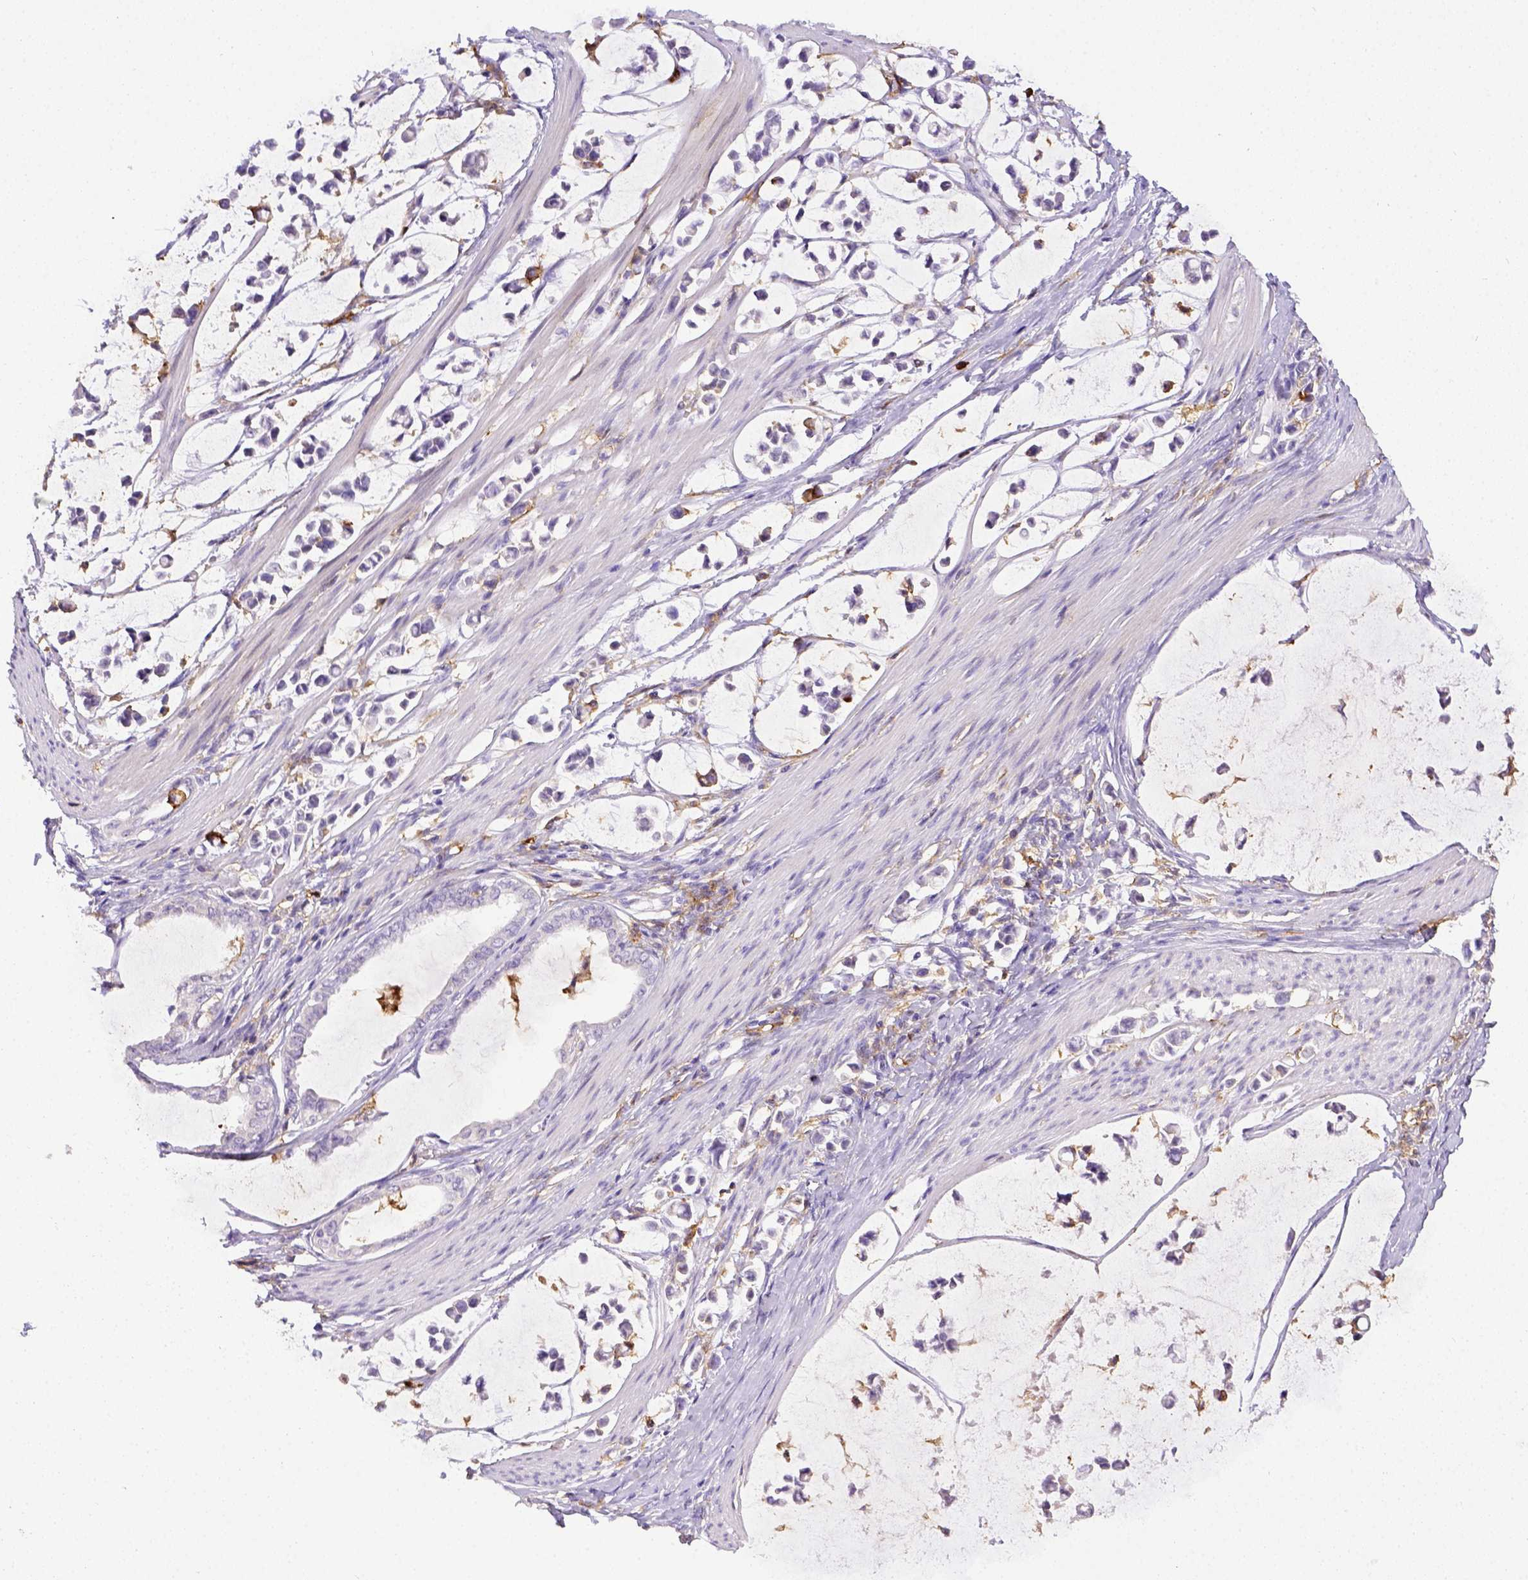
{"staining": {"intensity": "negative", "quantity": "none", "location": "none"}, "tissue": "stomach cancer", "cell_type": "Tumor cells", "image_type": "cancer", "snomed": [{"axis": "morphology", "description": "Adenocarcinoma, NOS"}, {"axis": "topography", "description": "Stomach"}], "caption": "Immunohistochemistry of stomach cancer exhibits no staining in tumor cells. (Brightfield microscopy of DAB IHC at high magnification).", "gene": "ITGAM", "patient": {"sex": "male", "age": 82}}